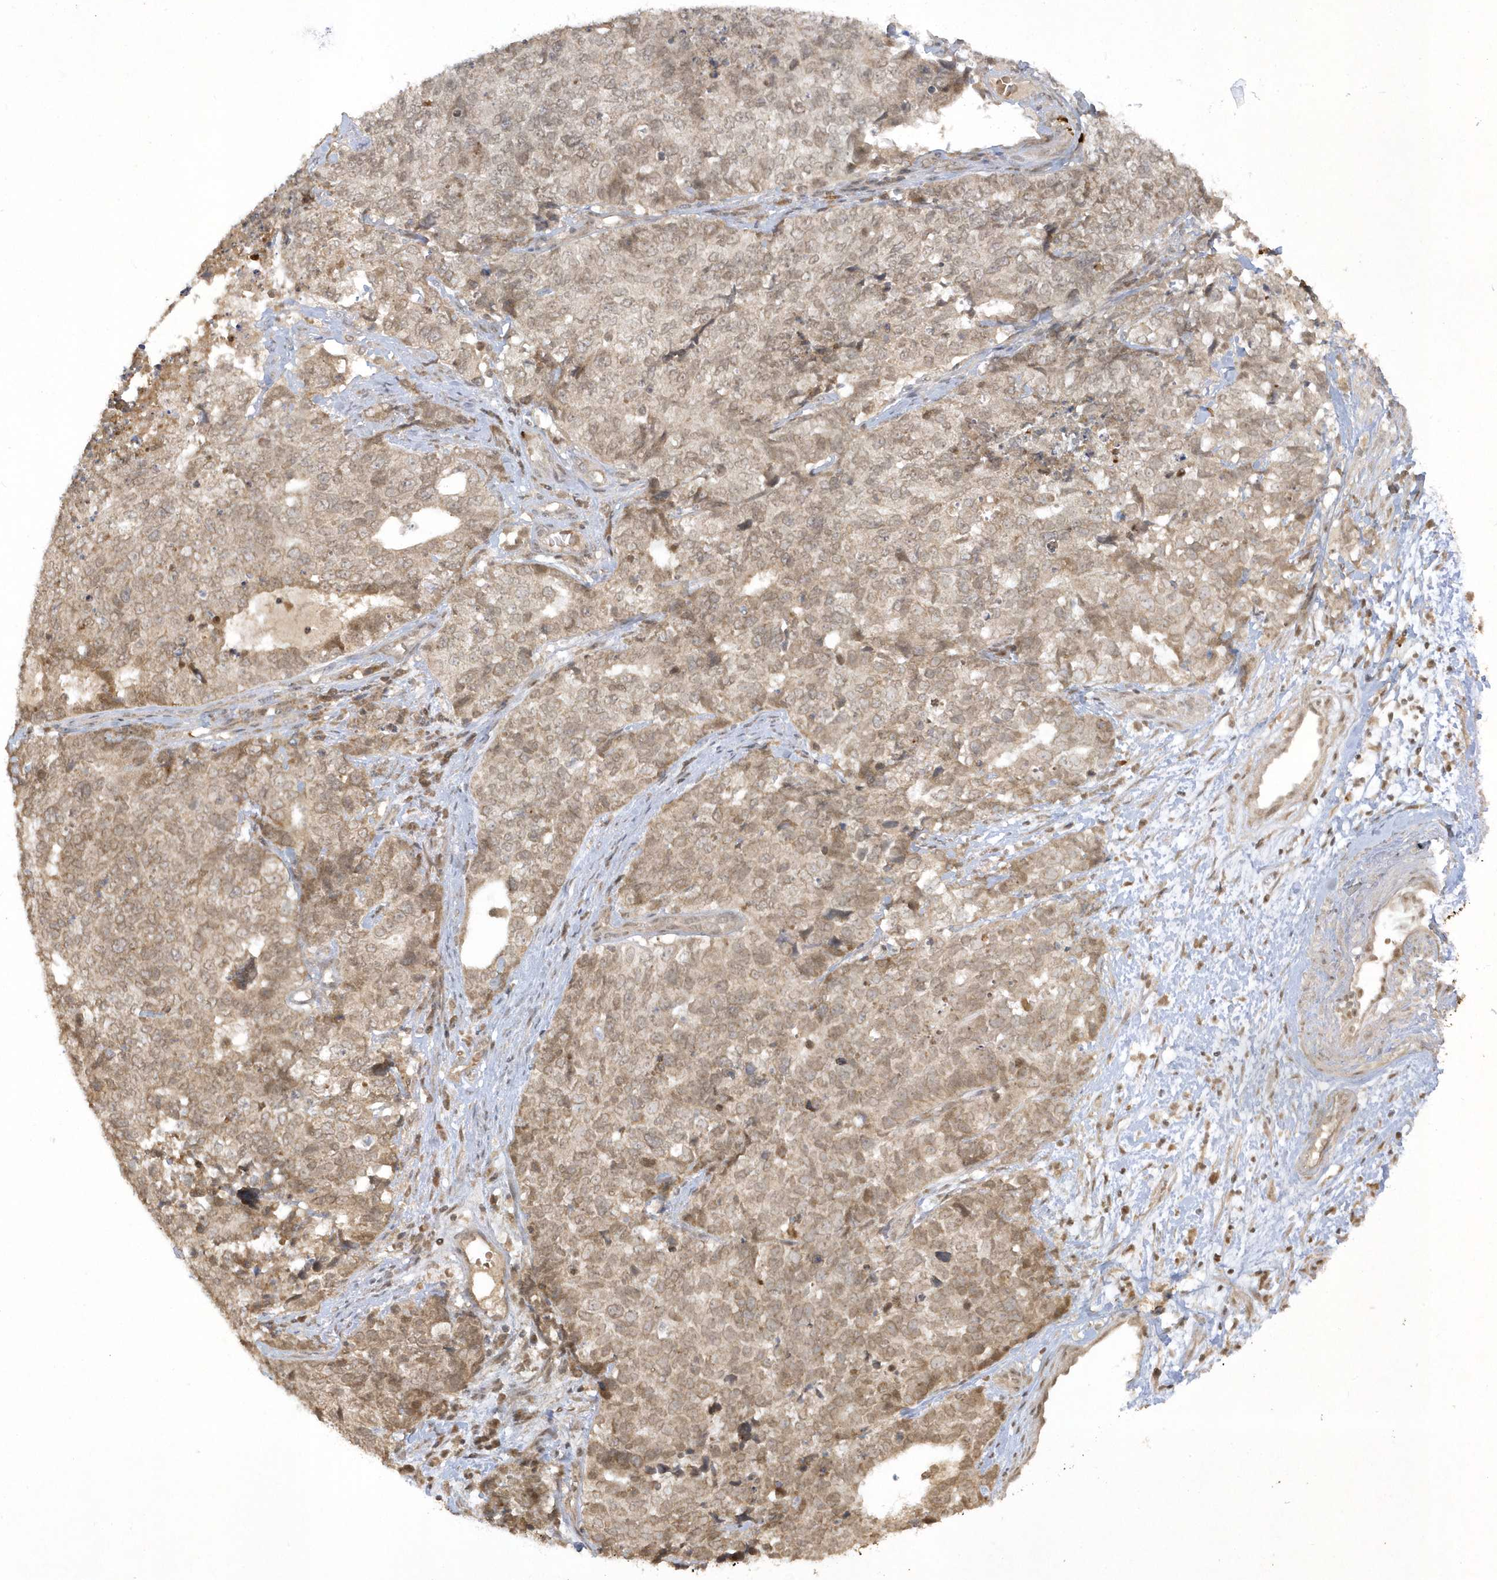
{"staining": {"intensity": "weak", "quantity": ">75%", "location": "cytoplasmic/membranous,nuclear"}, "tissue": "cervical cancer", "cell_type": "Tumor cells", "image_type": "cancer", "snomed": [{"axis": "morphology", "description": "Squamous cell carcinoma, NOS"}, {"axis": "topography", "description": "Cervix"}], "caption": "The photomicrograph displays a brown stain indicating the presence of a protein in the cytoplasmic/membranous and nuclear of tumor cells in cervical cancer. (brown staining indicates protein expression, while blue staining denotes nuclei).", "gene": "ZNF213", "patient": {"sex": "female", "age": 63}}